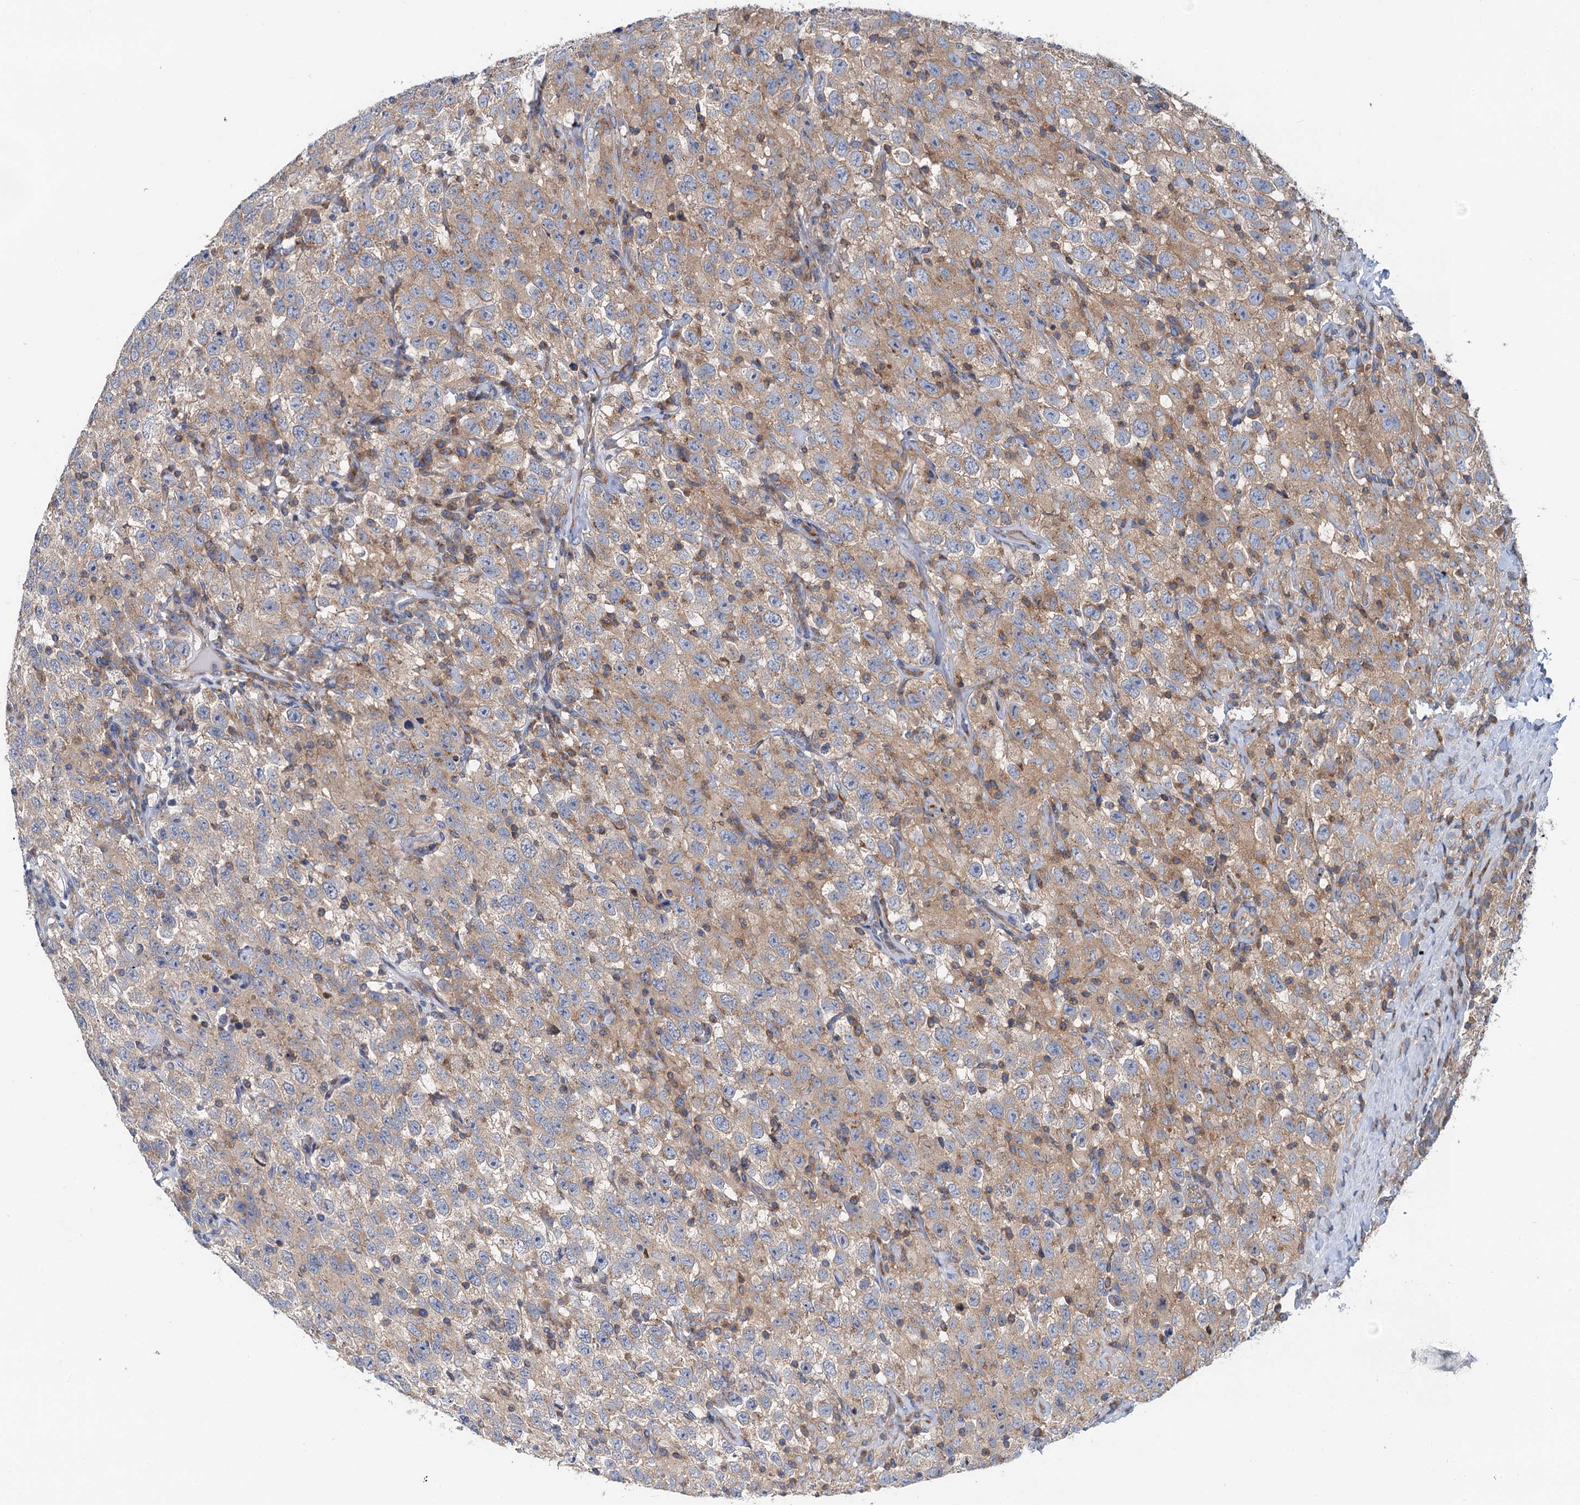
{"staining": {"intensity": "moderate", "quantity": "25%-75%", "location": "cytoplasmic/membranous"}, "tissue": "testis cancer", "cell_type": "Tumor cells", "image_type": "cancer", "snomed": [{"axis": "morphology", "description": "Seminoma, NOS"}, {"axis": "topography", "description": "Testis"}], "caption": "Testis seminoma stained for a protein (brown) reveals moderate cytoplasmic/membranous positive expression in about 25%-75% of tumor cells.", "gene": "ANKRD26", "patient": {"sex": "male", "age": 41}}